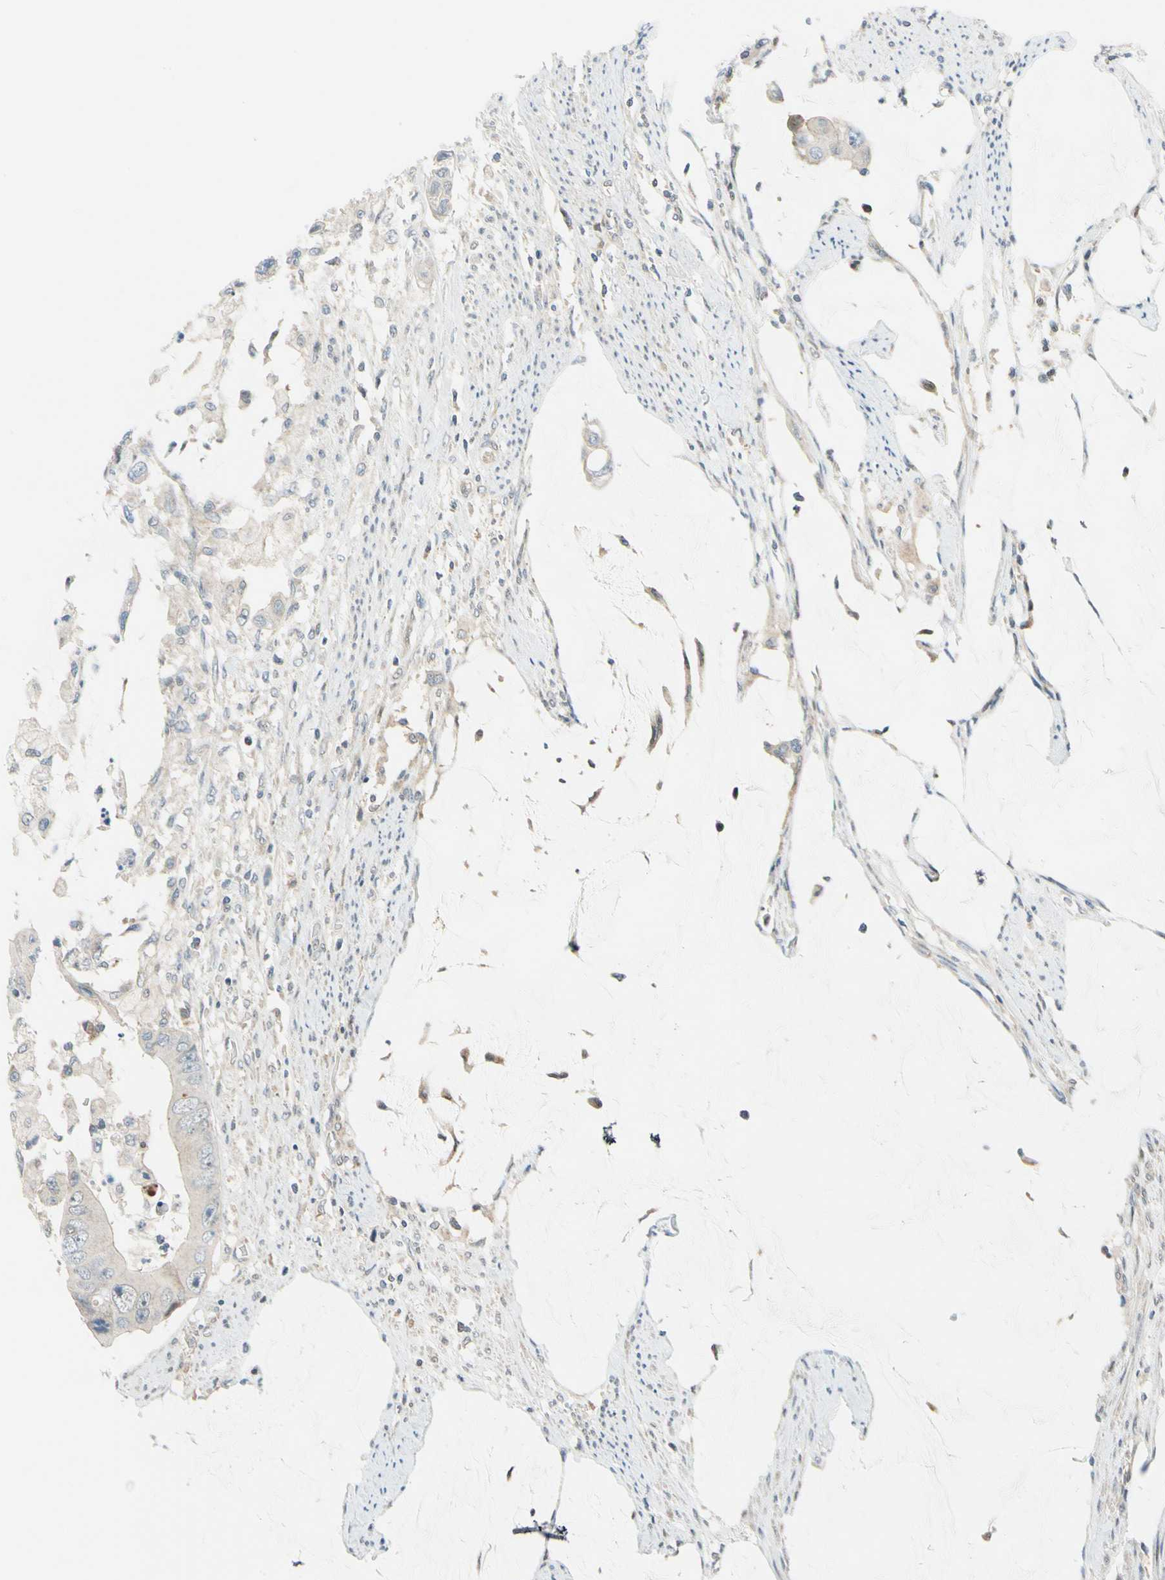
{"staining": {"intensity": "negative", "quantity": "none", "location": "none"}, "tissue": "colorectal cancer", "cell_type": "Tumor cells", "image_type": "cancer", "snomed": [{"axis": "morphology", "description": "Adenocarcinoma, NOS"}, {"axis": "topography", "description": "Rectum"}], "caption": "This image is of adenocarcinoma (colorectal) stained with immunohistochemistry to label a protein in brown with the nuclei are counter-stained blue. There is no positivity in tumor cells. The staining is performed using DAB (3,3'-diaminobenzidine) brown chromogen with nuclei counter-stained in using hematoxylin.", "gene": "MAPK9", "patient": {"sex": "female", "age": 77}}